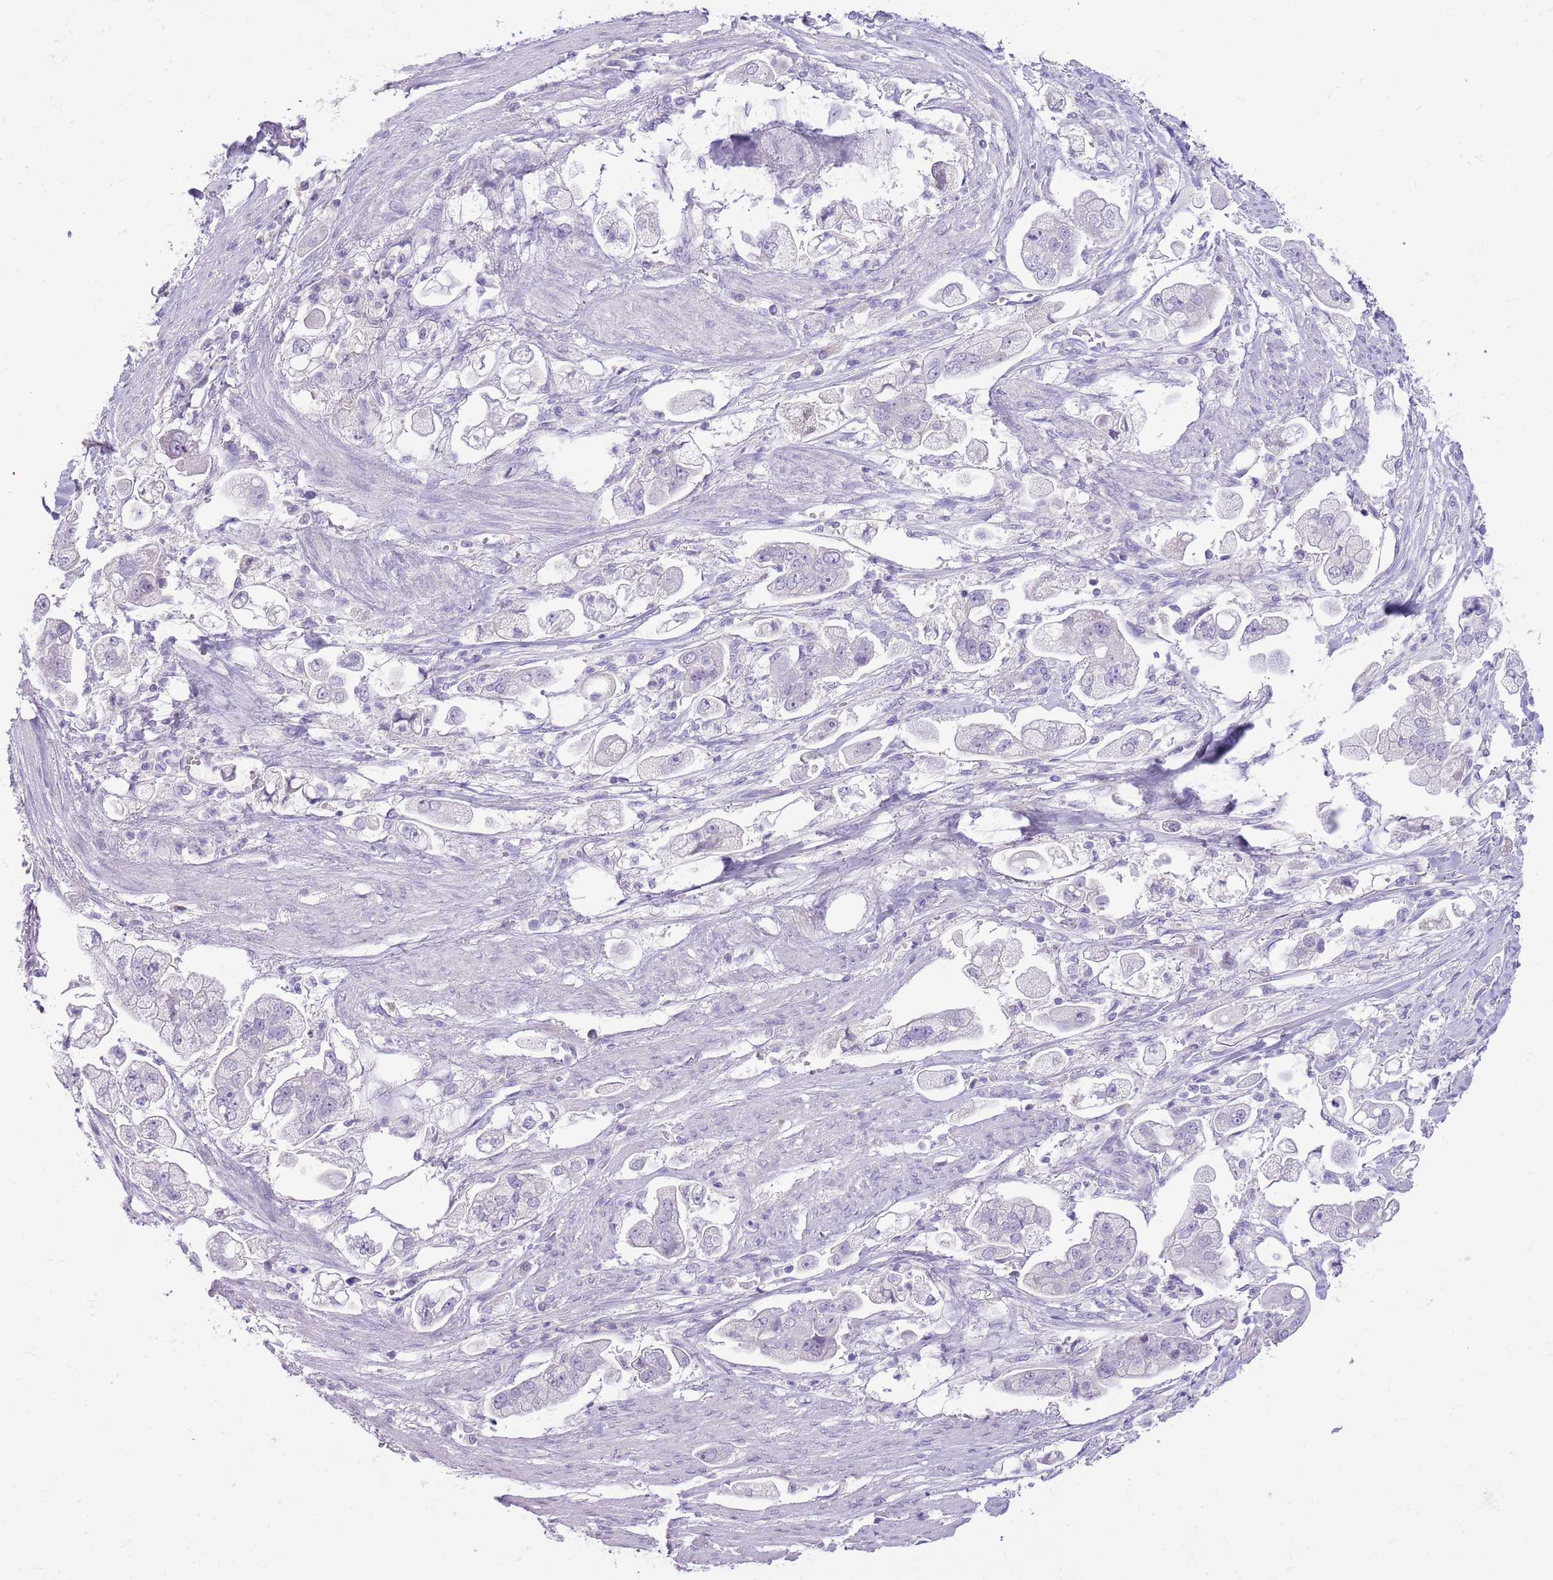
{"staining": {"intensity": "negative", "quantity": "none", "location": "none"}, "tissue": "stomach cancer", "cell_type": "Tumor cells", "image_type": "cancer", "snomed": [{"axis": "morphology", "description": "Adenocarcinoma, NOS"}, {"axis": "topography", "description": "Stomach"}], "caption": "Immunohistochemistry histopathology image of human adenocarcinoma (stomach) stained for a protein (brown), which shows no positivity in tumor cells.", "gene": "TOX2", "patient": {"sex": "male", "age": 62}}